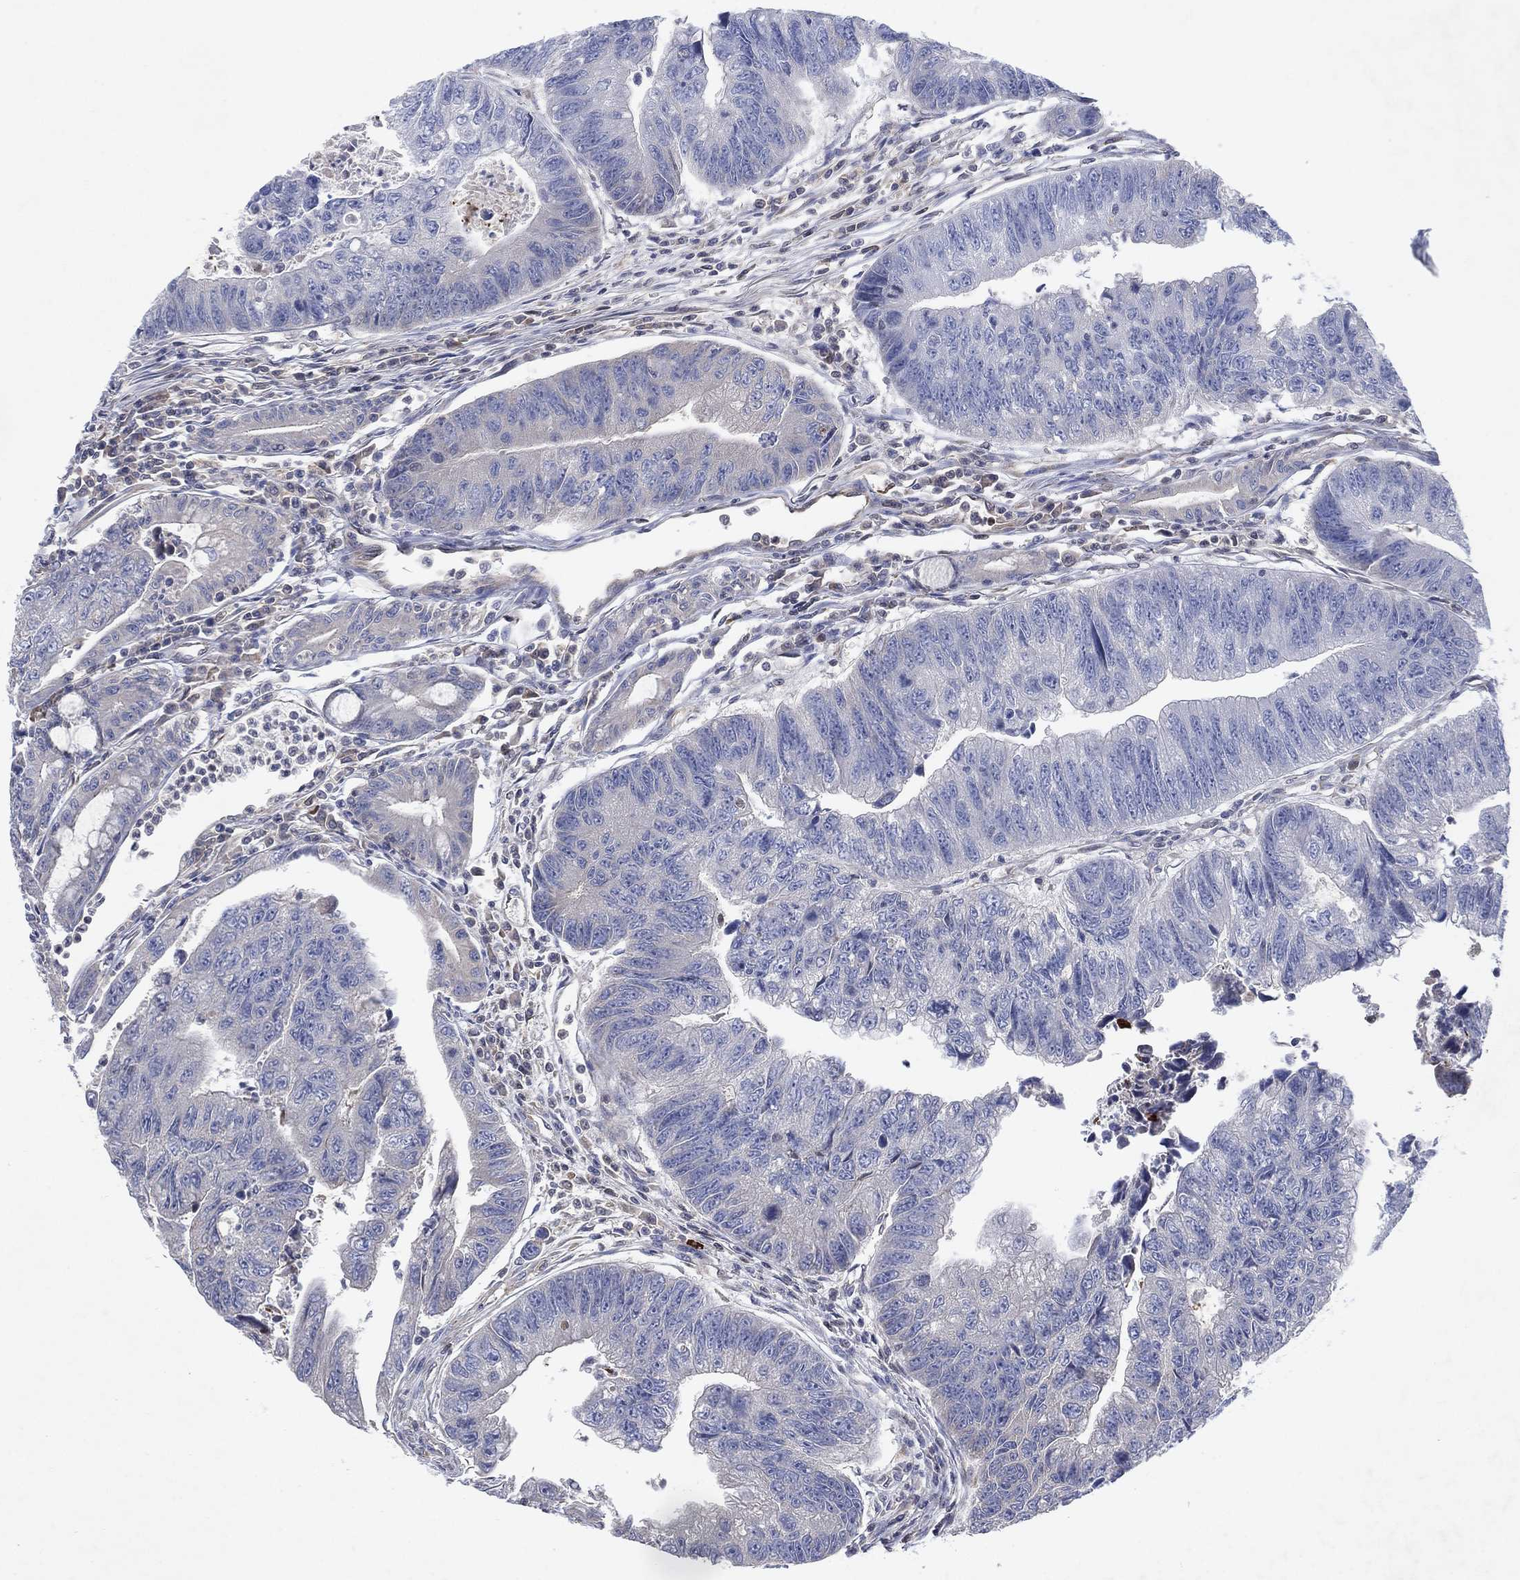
{"staining": {"intensity": "negative", "quantity": "none", "location": "none"}, "tissue": "colorectal cancer", "cell_type": "Tumor cells", "image_type": "cancer", "snomed": [{"axis": "morphology", "description": "Adenocarcinoma, NOS"}, {"axis": "topography", "description": "Colon"}], "caption": "High power microscopy histopathology image of an immunohistochemistry (IHC) photomicrograph of adenocarcinoma (colorectal), revealing no significant positivity in tumor cells. (Brightfield microscopy of DAB (3,3'-diaminobenzidine) immunohistochemistry at high magnification).", "gene": "FLI1", "patient": {"sex": "female", "age": 65}}